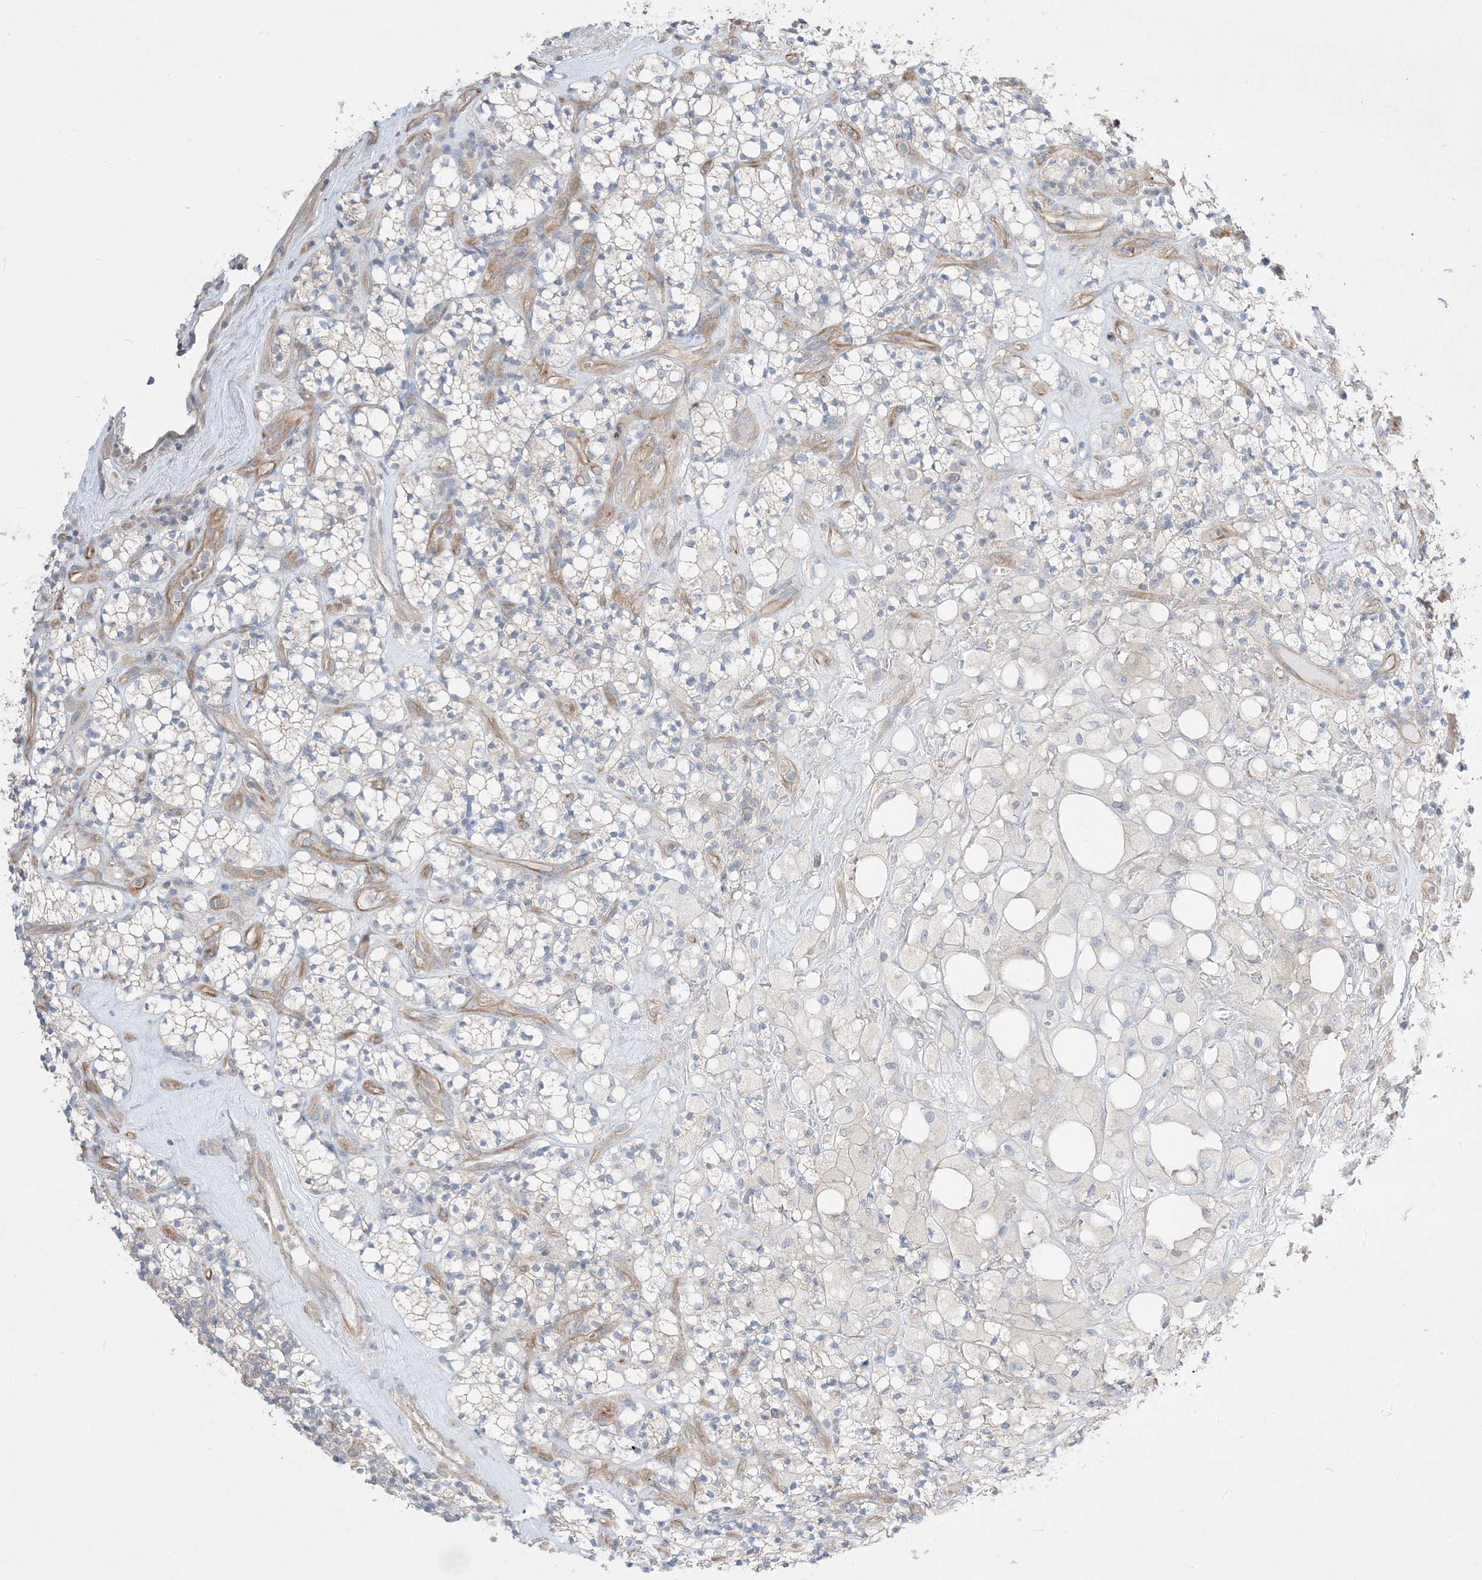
{"staining": {"intensity": "negative", "quantity": "none", "location": "none"}, "tissue": "renal cancer", "cell_type": "Tumor cells", "image_type": "cancer", "snomed": [{"axis": "morphology", "description": "Adenocarcinoma, NOS"}, {"axis": "topography", "description": "Kidney"}], "caption": "This is a photomicrograph of immunohistochemistry staining of adenocarcinoma (renal), which shows no staining in tumor cells. The staining was performed using DAB (3,3'-diaminobenzidine) to visualize the protein expression in brown, while the nuclei were stained in blue with hematoxylin (Magnification: 20x).", "gene": "ARHGEF9", "patient": {"sex": "male", "age": 77}}